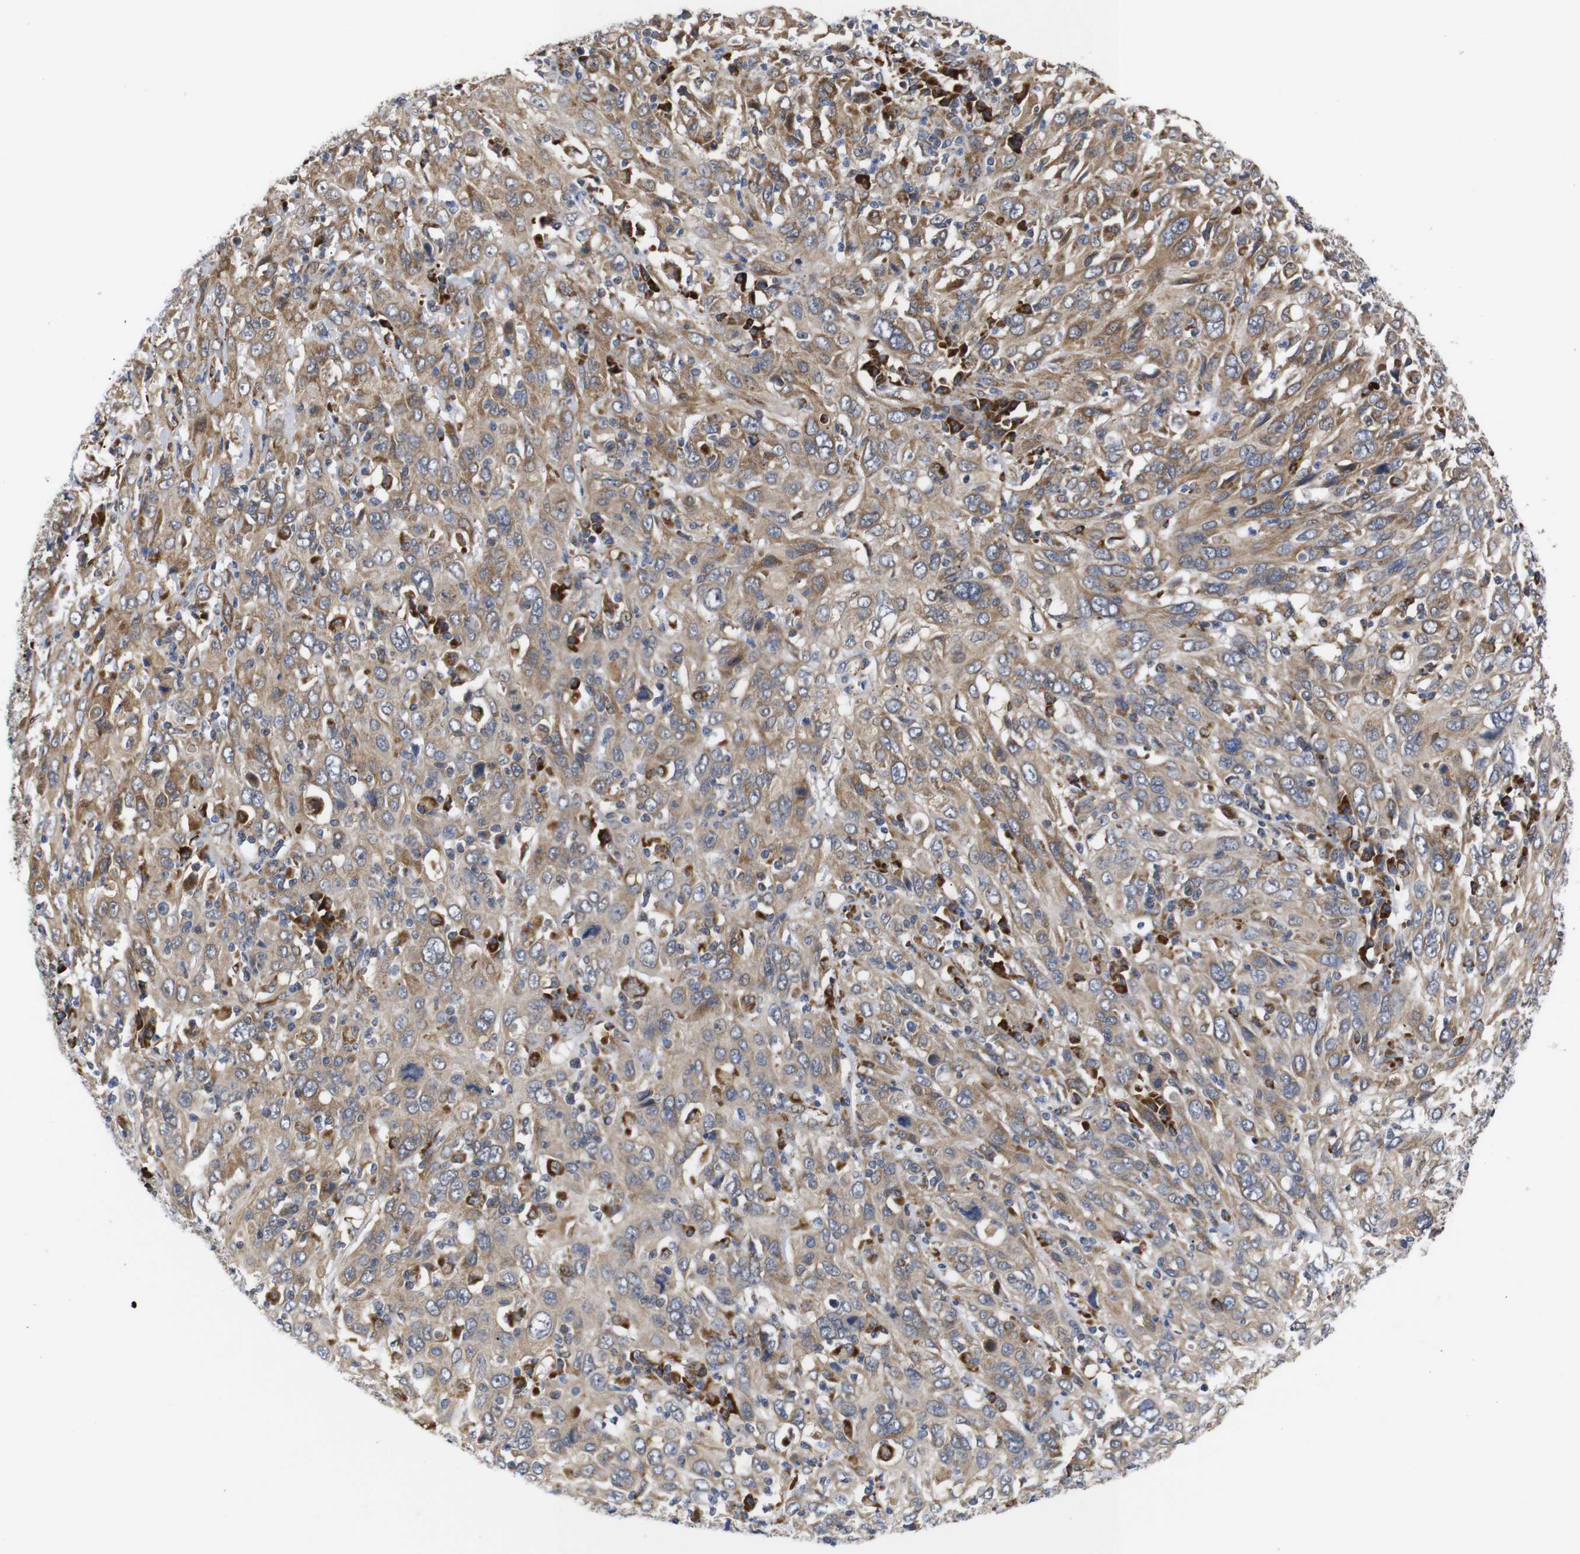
{"staining": {"intensity": "moderate", "quantity": ">75%", "location": "cytoplasmic/membranous"}, "tissue": "cervical cancer", "cell_type": "Tumor cells", "image_type": "cancer", "snomed": [{"axis": "morphology", "description": "Squamous cell carcinoma, NOS"}, {"axis": "topography", "description": "Cervix"}], "caption": "Immunohistochemical staining of squamous cell carcinoma (cervical) displays medium levels of moderate cytoplasmic/membranous positivity in approximately >75% of tumor cells.", "gene": "KANK4", "patient": {"sex": "female", "age": 46}}